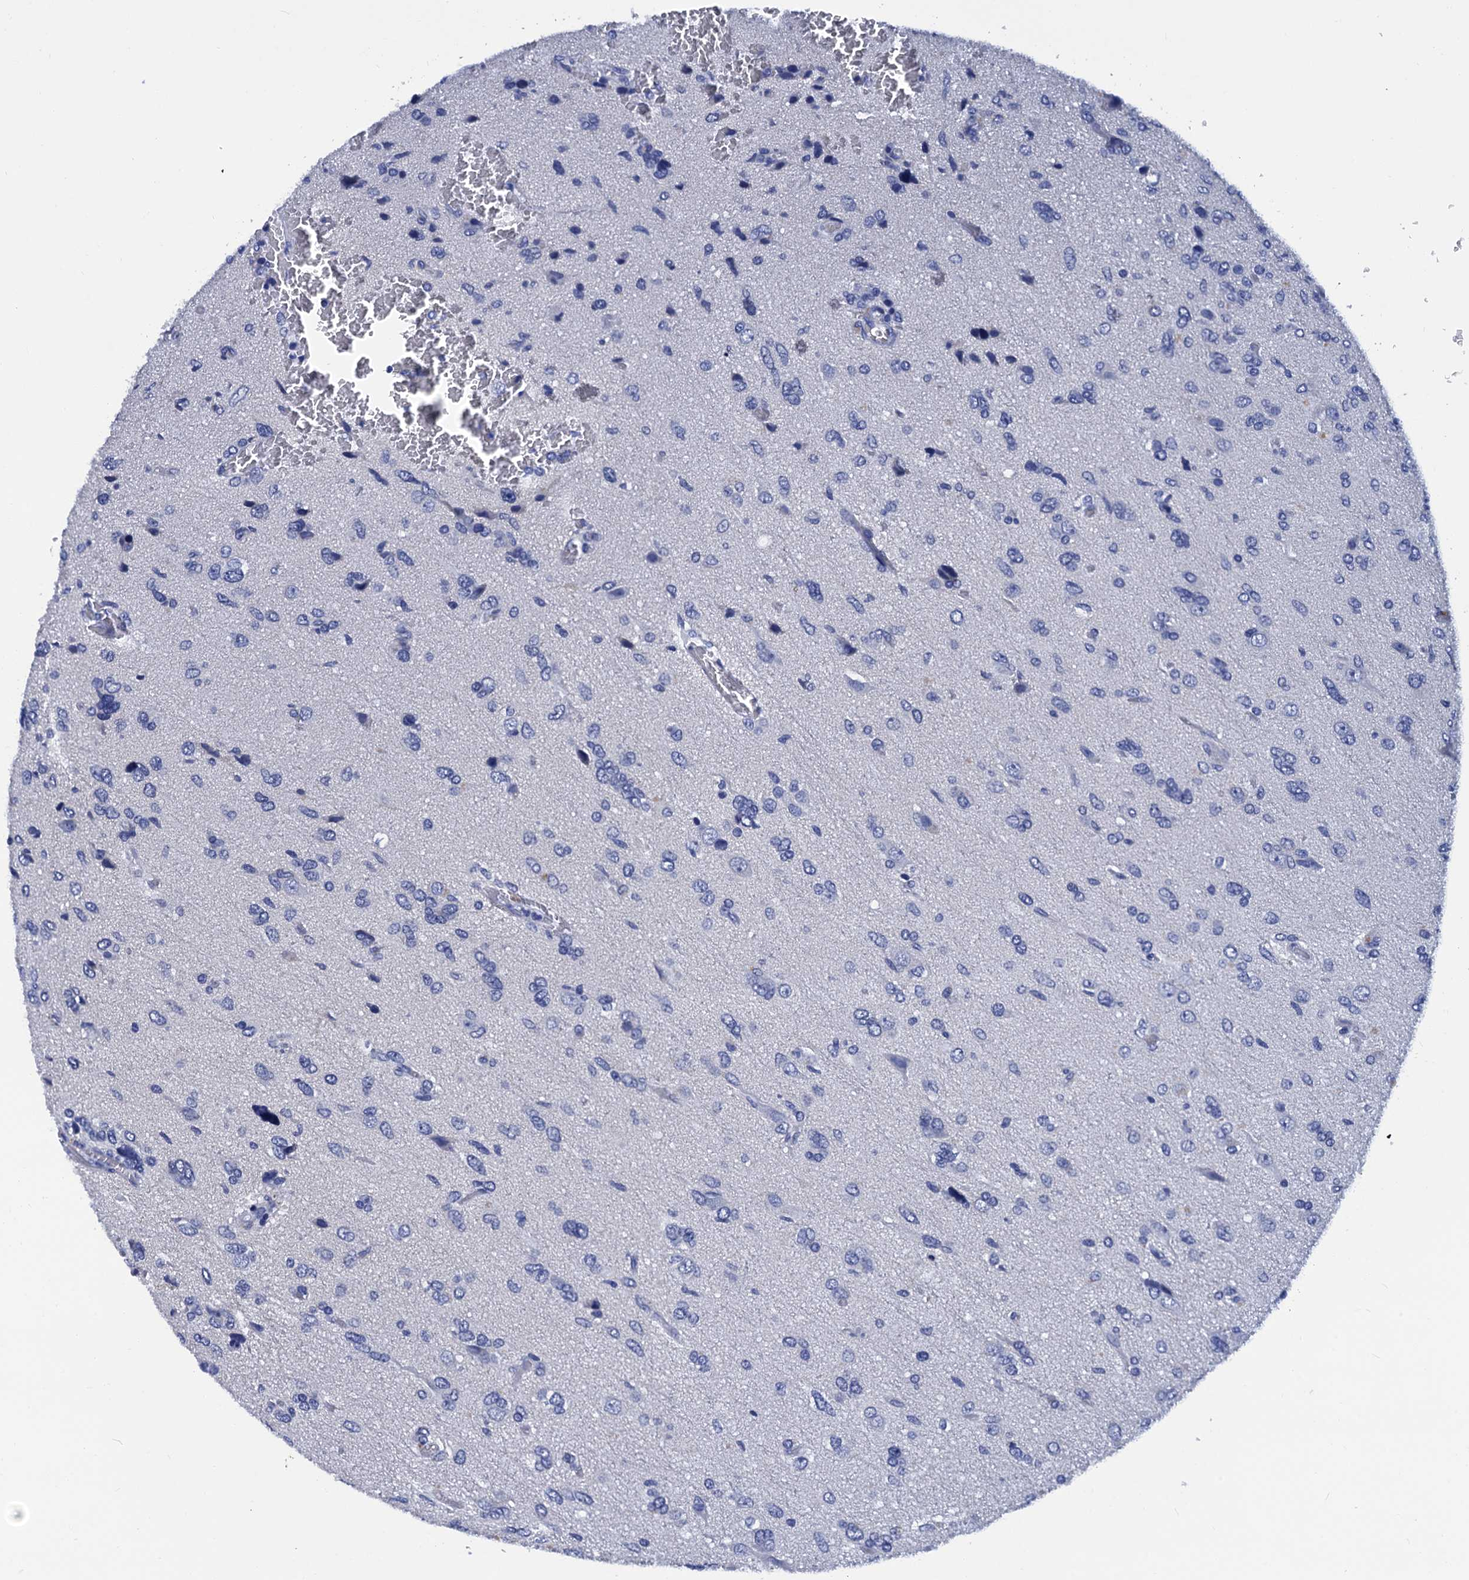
{"staining": {"intensity": "negative", "quantity": "none", "location": "none"}, "tissue": "glioma", "cell_type": "Tumor cells", "image_type": "cancer", "snomed": [{"axis": "morphology", "description": "Glioma, malignant, High grade"}, {"axis": "topography", "description": "Brain"}], "caption": "Malignant high-grade glioma was stained to show a protein in brown. There is no significant expression in tumor cells.", "gene": "MYBPC3", "patient": {"sex": "female", "age": 59}}